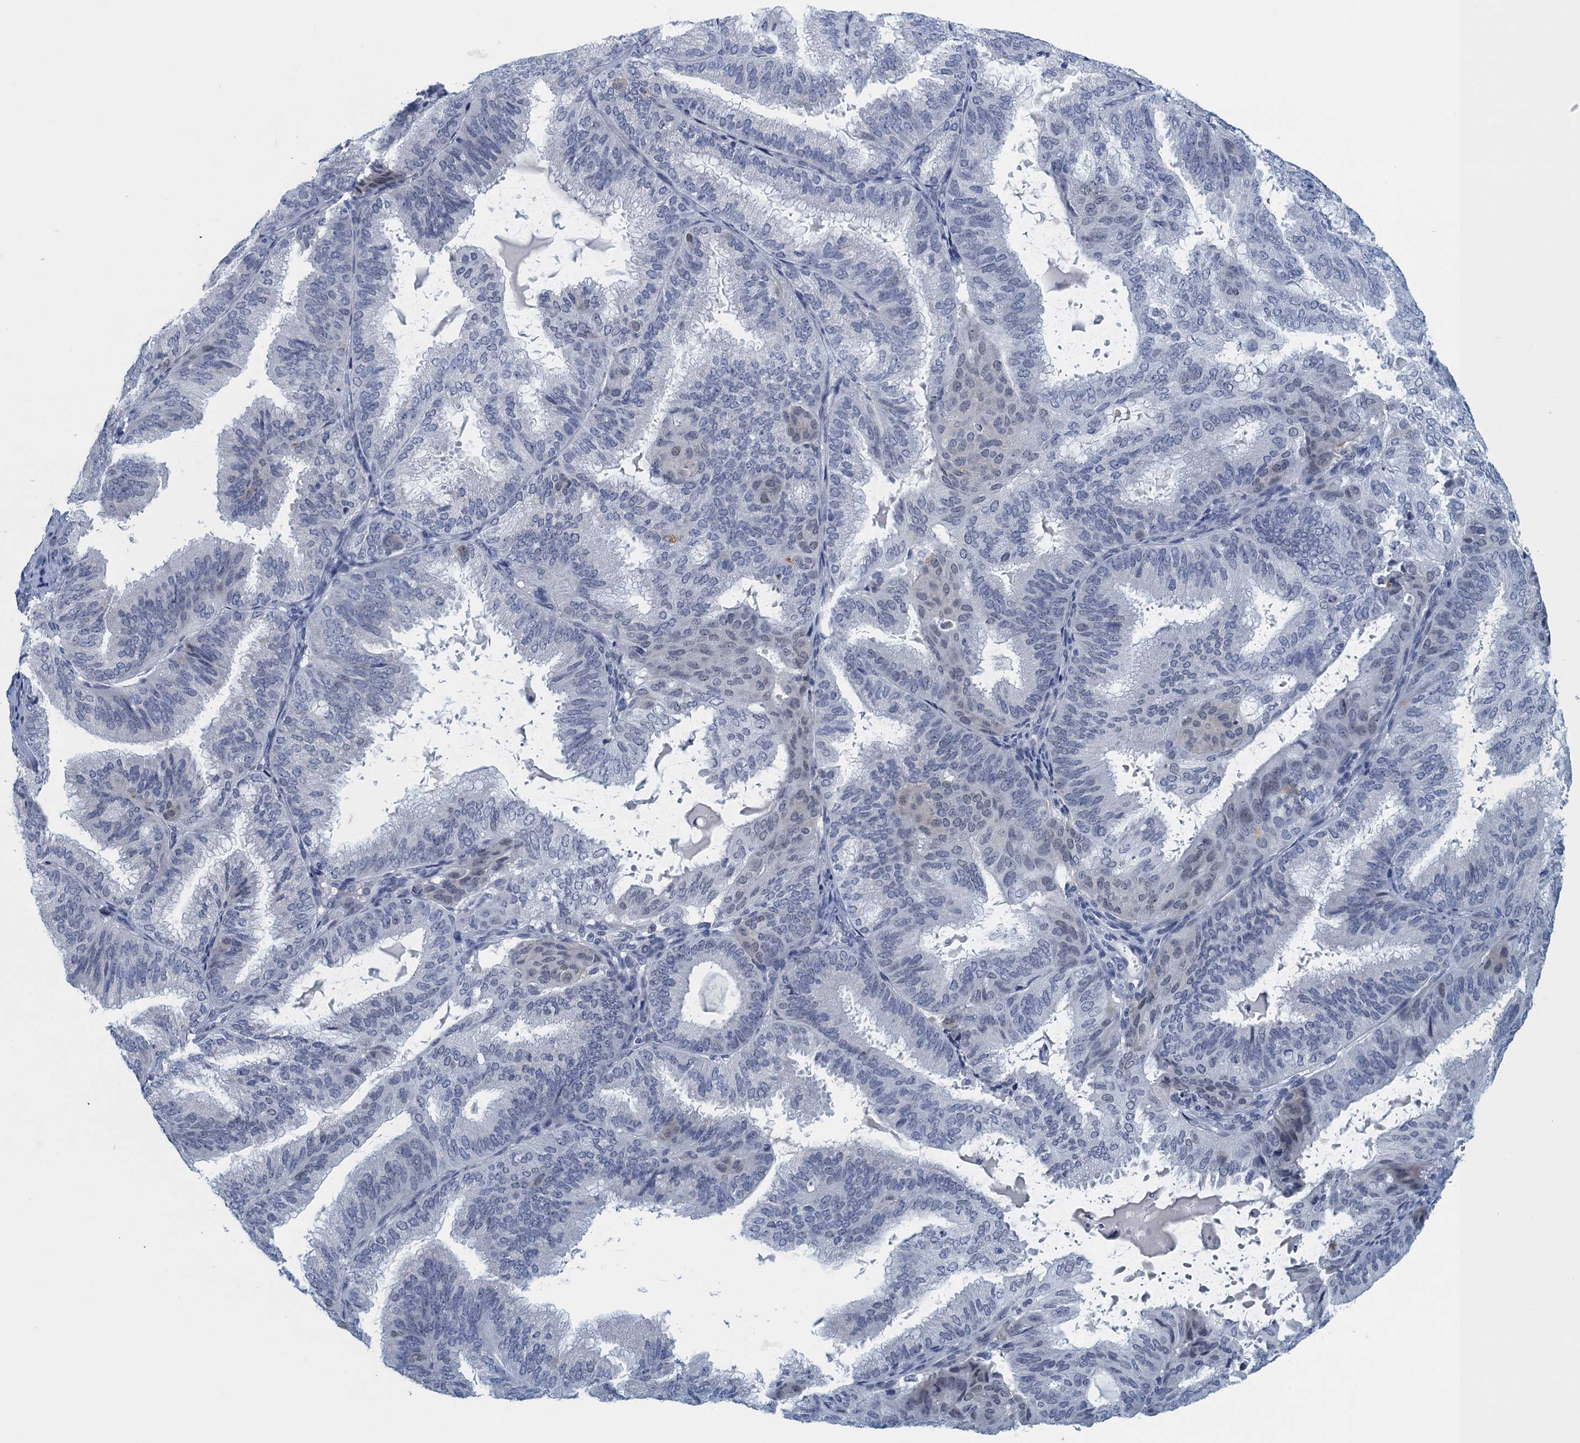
{"staining": {"intensity": "negative", "quantity": "none", "location": "none"}, "tissue": "endometrial cancer", "cell_type": "Tumor cells", "image_type": "cancer", "snomed": [{"axis": "morphology", "description": "Adenocarcinoma, NOS"}, {"axis": "topography", "description": "Endometrium"}], "caption": "Endometrial adenocarcinoma was stained to show a protein in brown. There is no significant positivity in tumor cells.", "gene": "ENSG00000131152", "patient": {"sex": "female", "age": 49}}